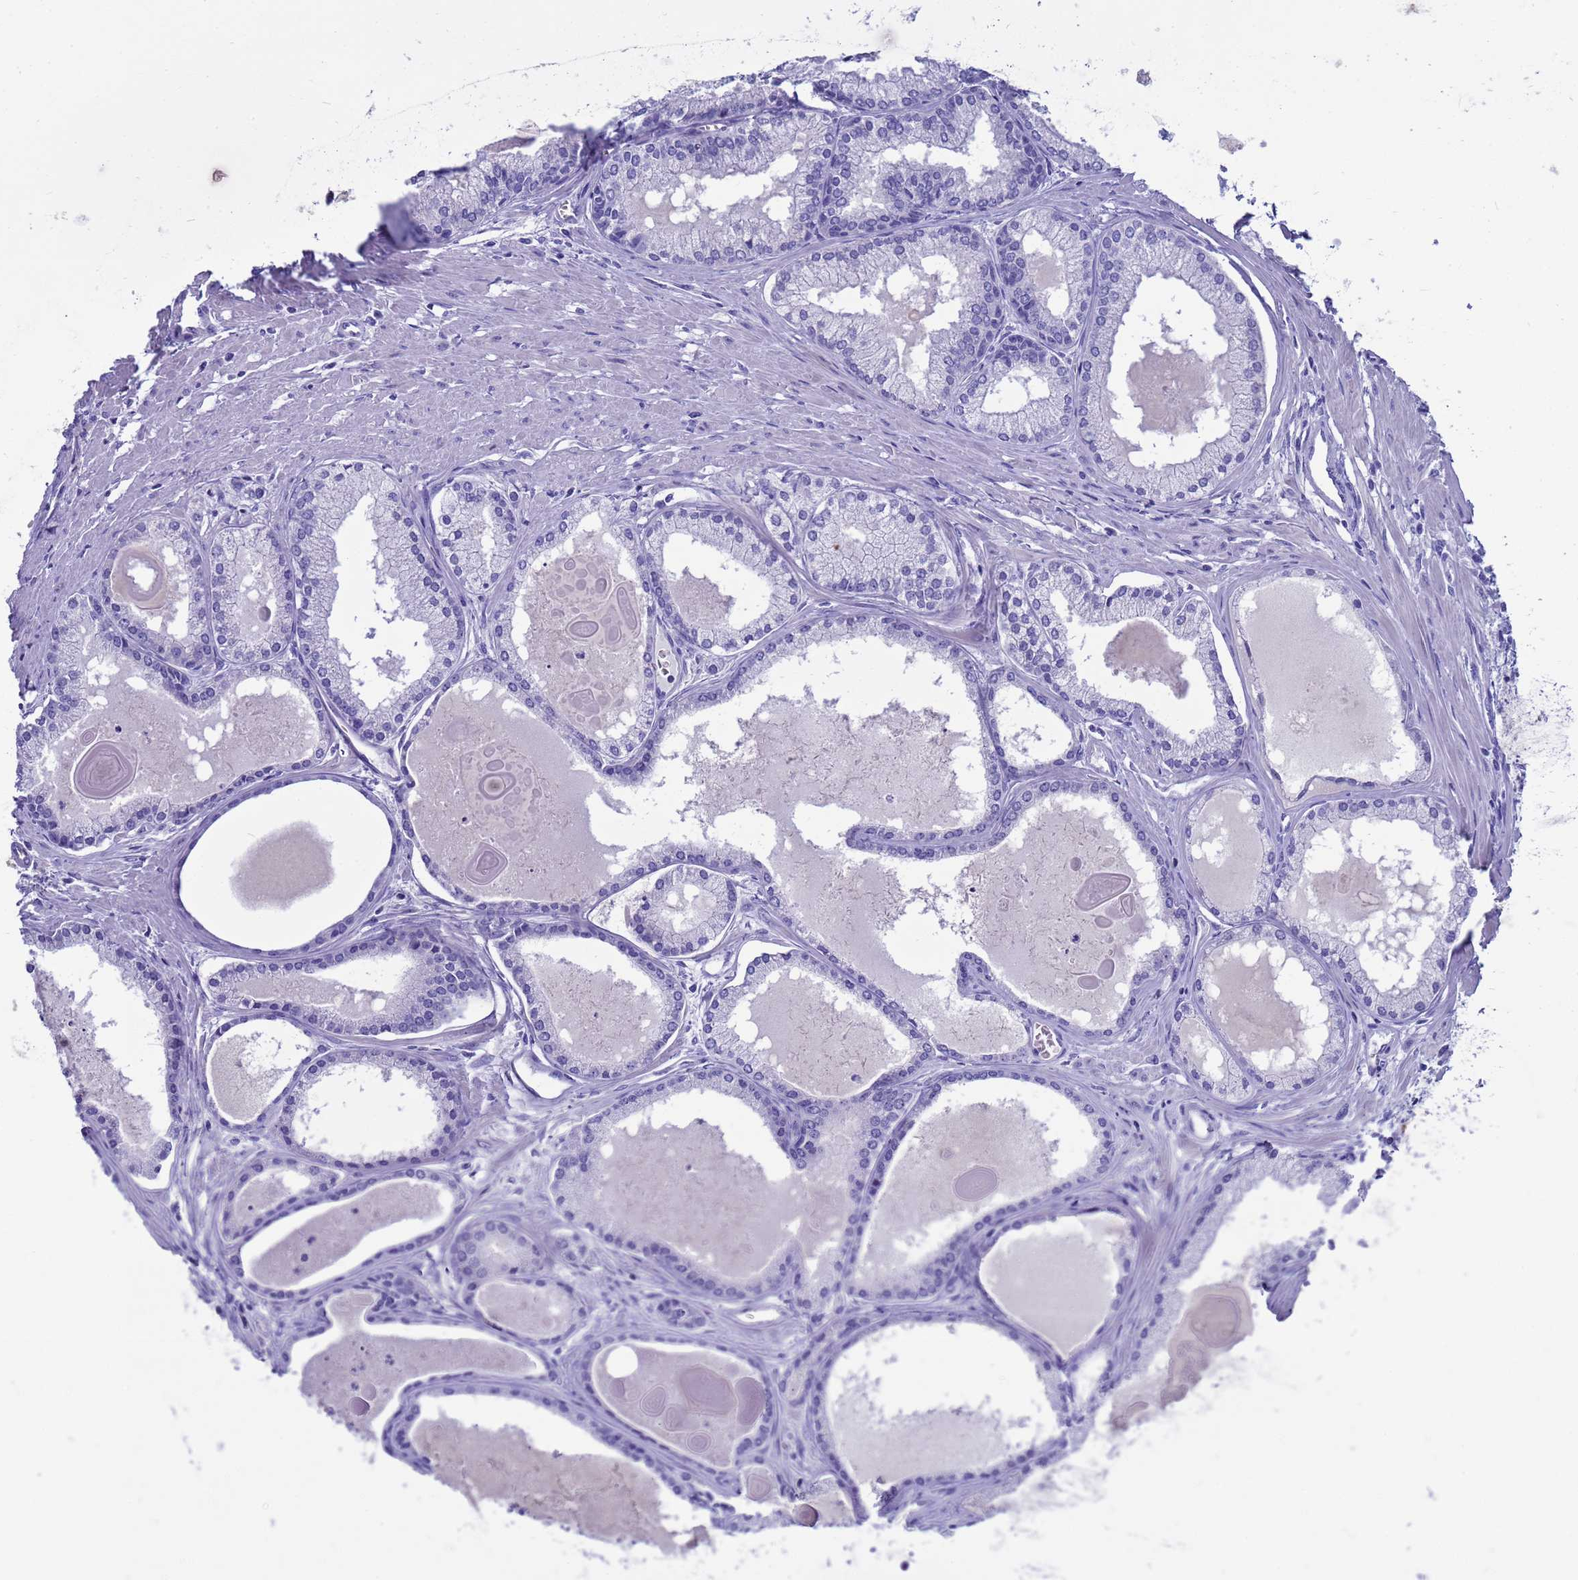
{"staining": {"intensity": "negative", "quantity": "none", "location": "none"}, "tissue": "prostate cancer", "cell_type": "Tumor cells", "image_type": "cancer", "snomed": [{"axis": "morphology", "description": "Adenocarcinoma, High grade"}, {"axis": "topography", "description": "Prostate"}], "caption": "Immunohistochemistry of human prostate cancer displays no positivity in tumor cells.", "gene": "SYCN", "patient": {"sex": "male", "age": 68}}